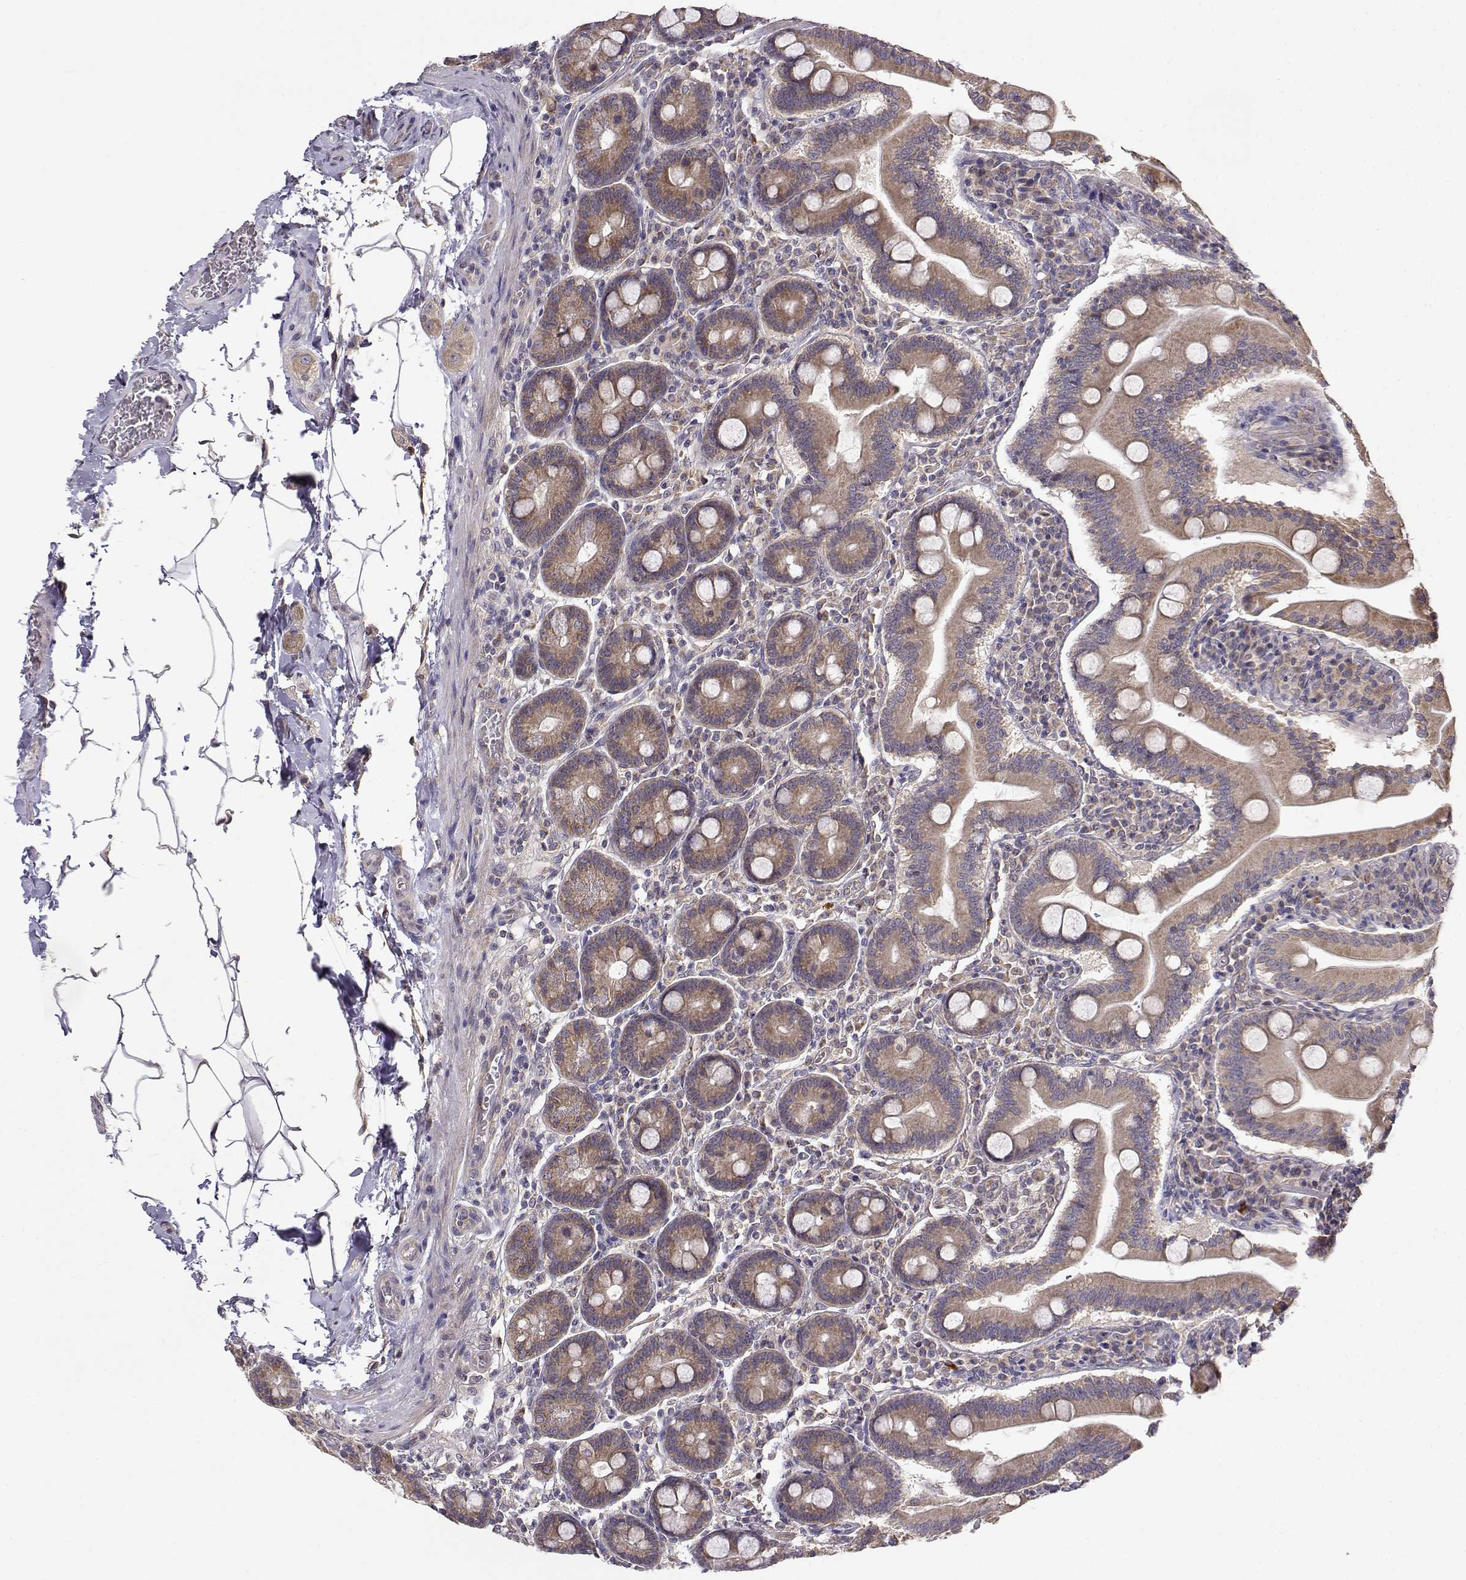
{"staining": {"intensity": "moderate", "quantity": ">75%", "location": "cytoplasmic/membranous"}, "tissue": "small intestine", "cell_type": "Glandular cells", "image_type": "normal", "snomed": [{"axis": "morphology", "description": "Normal tissue, NOS"}, {"axis": "topography", "description": "Small intestine"}], "caption": "A photomicrograph showing moderate cytoplasmic/membranous expression in approximately >75% of glandular cells in normal small intestine, as visualized by brown immunohistochemical staining.", "gene": "PAIP1", "patient": {"sex": "male", "age": 37}}